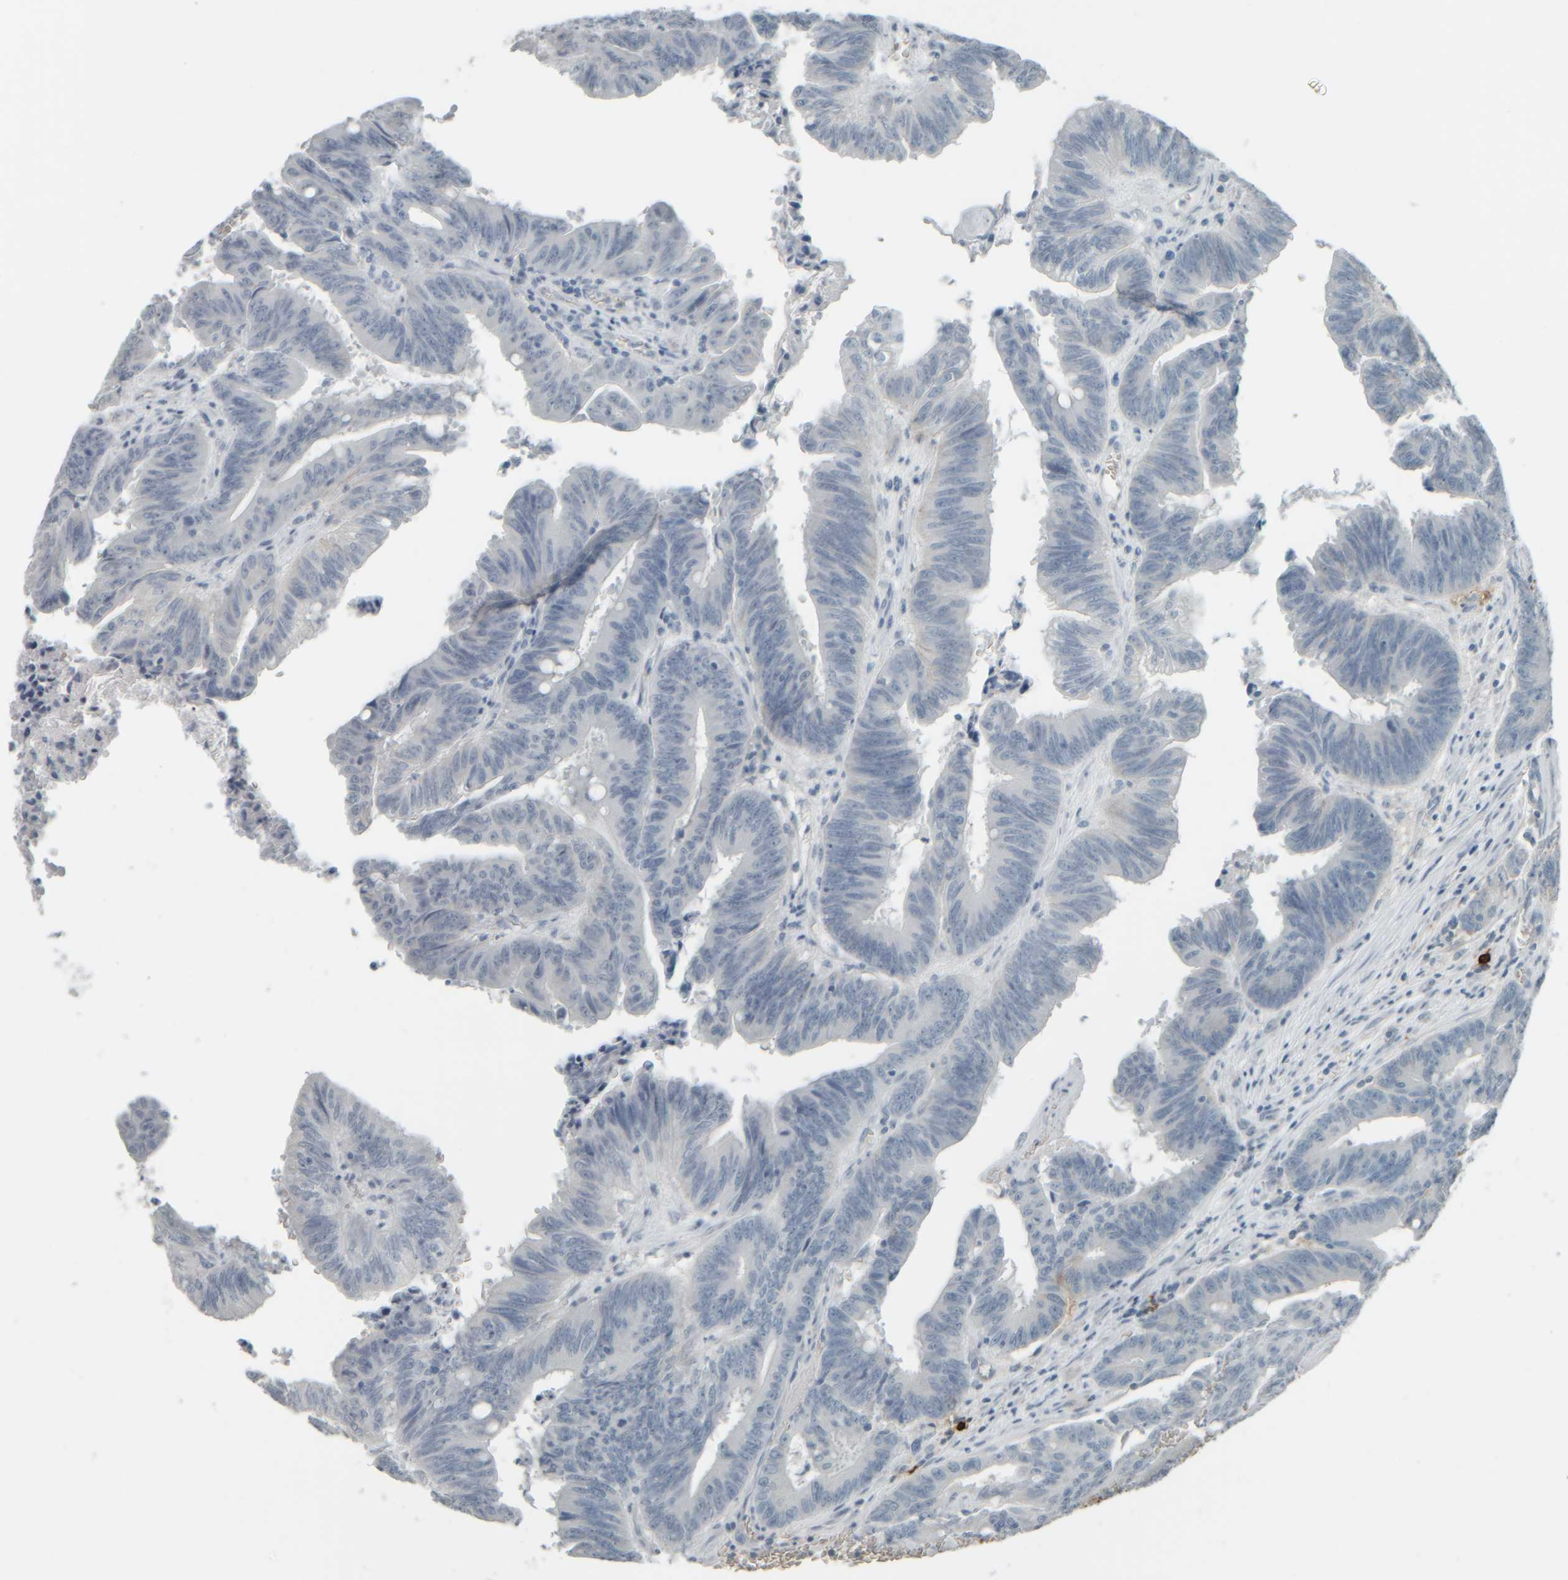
{"staining": {"intensity": "negative", "quantity": "none", "location": "none"}, "tissue": "colorectal cancer", "cell_type": "Tumor cells", "image_type": "cancer", "snomed": [{"axis": "morphology", "description": "Adenocarcinoma, NOS"}, {"axis": "topography", "description": "Colon"}], "caption": "Immunohistochemical staining of colorectal cancer (adenocarcinoma) demonstrates no significant expression in tumor cells. The staining is performed using DAB (3,3'-diaminobenzidine) brown chromogen with nuclei counter-stained in using hematoxylin.", "gene": "TPSAB1", "patient": {"sex": "male", "age": 45}}